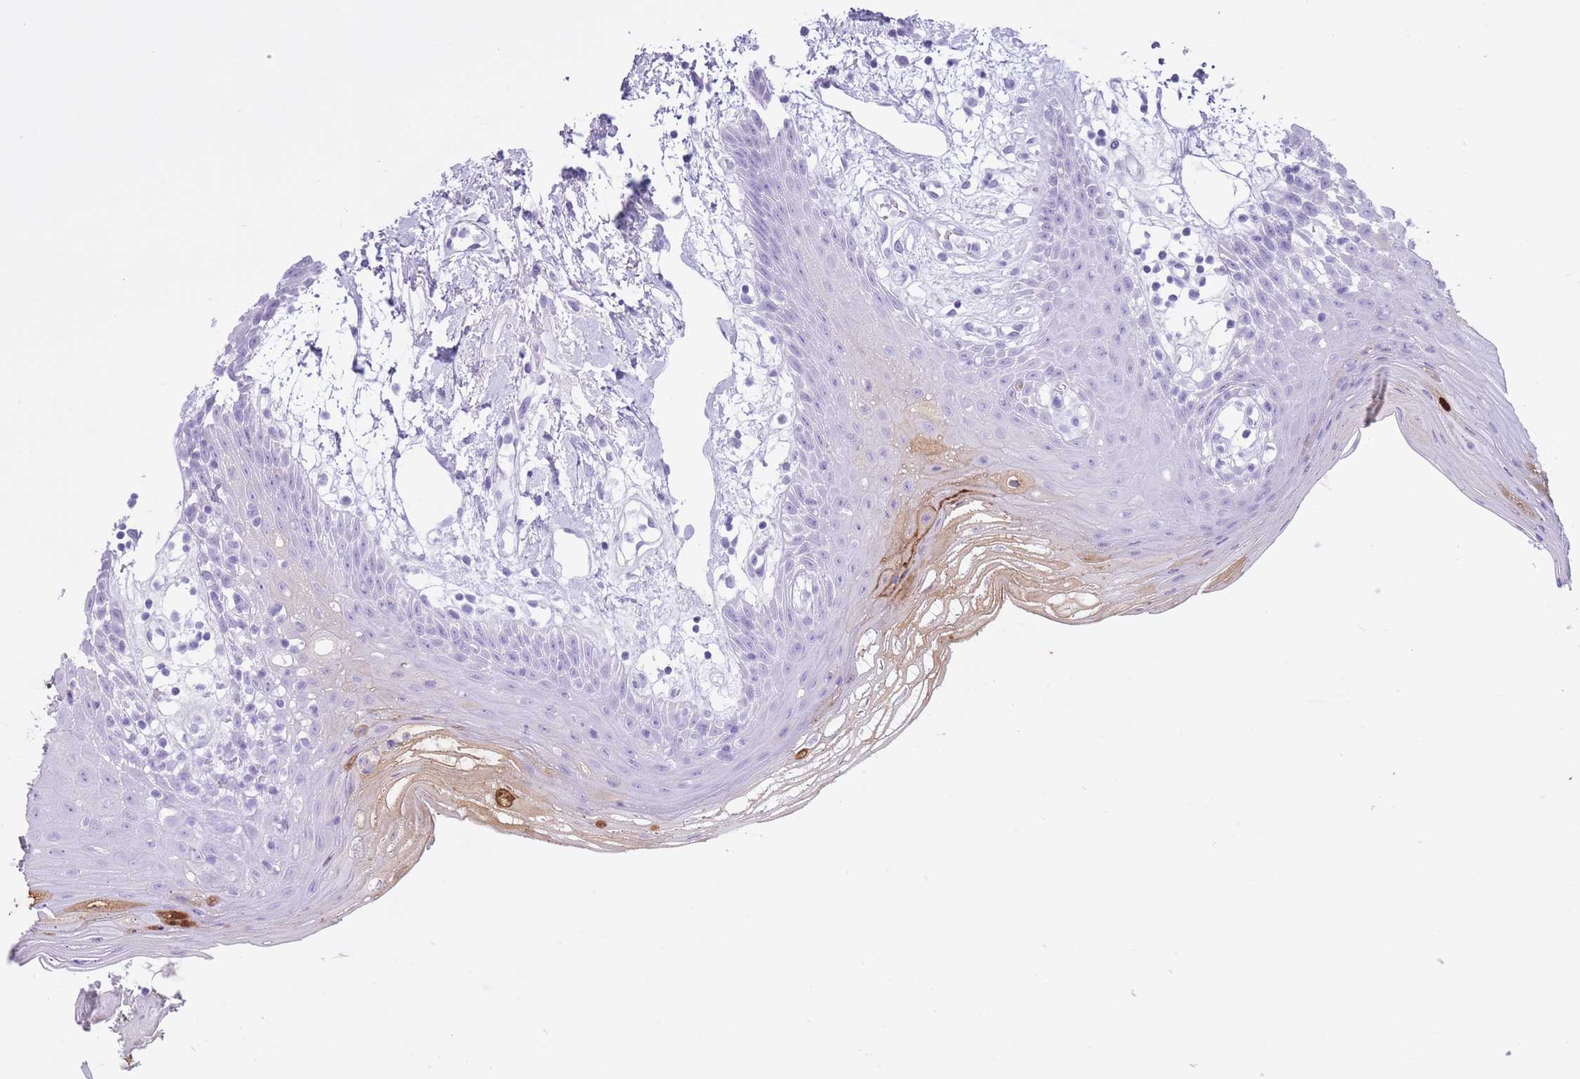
{"staining": {"intensity": "strong", "quantity": "<25%", "location": "cytoplasmic/membranous"}, "tissue": "oral mucosa", "cell_type": "Squamous epithelial cells", "image_type": "normal", "snomed": [{"axis": "morphology", "description": "Normal tissue, NOS"}, {"axis": "topography", "description": "Oral tissue"}, {"axis": "topography", "description": "Tounge, NOS"}], "caption": "High-power microscopy captured an immunohistochemistry (IHC) histopathology image of normal oral mucosa, revealing strong cytoplasmic/membranous positivity in approximately <25% of squamous epithelial cells.", "gene": "AP3S1", "patient": {"sex": "female", "age": 59}}